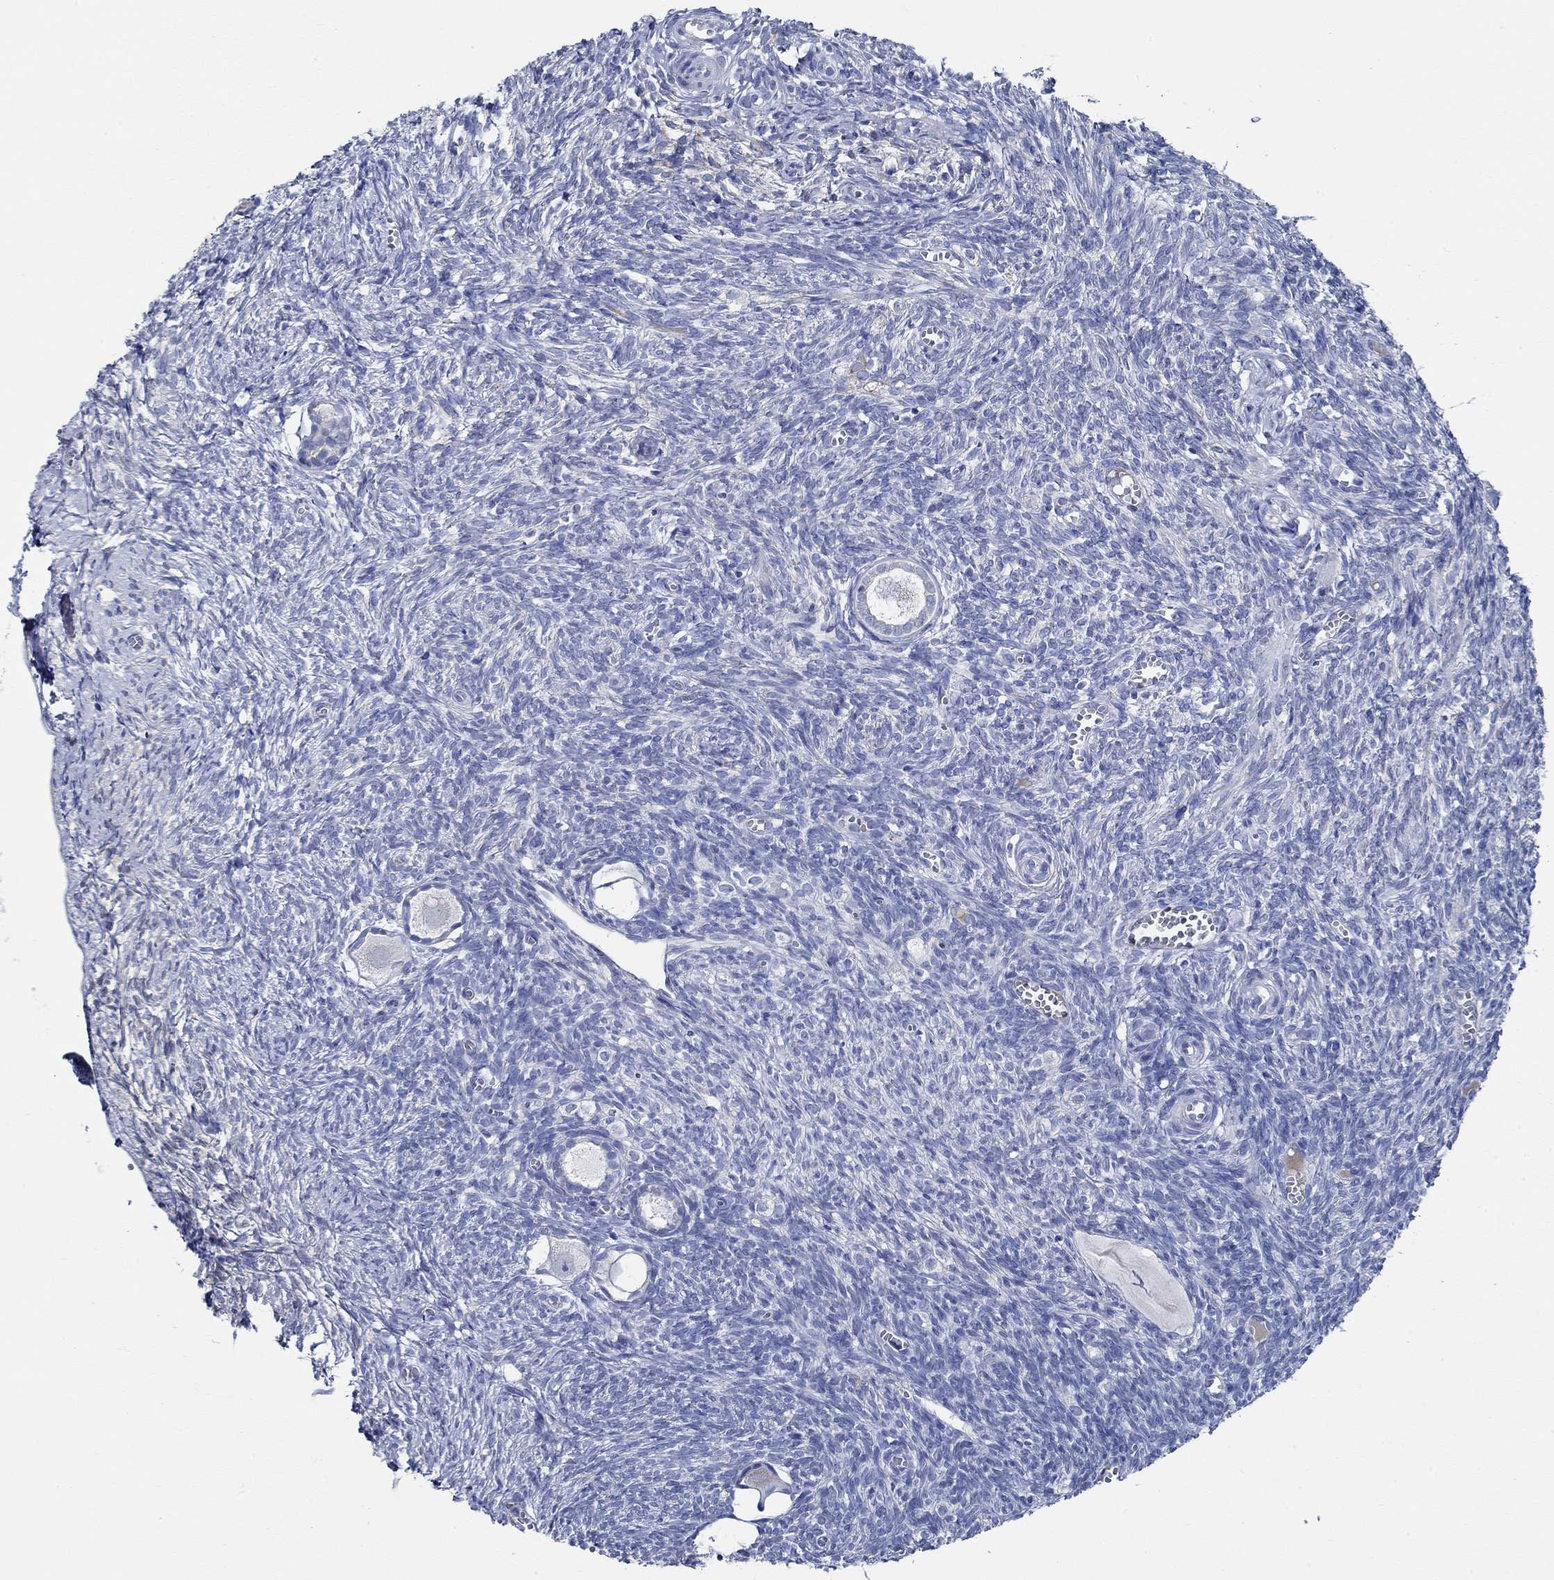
{"staining": {"intensity": "negative", "quantity": "none", "location": "none"}, "tissue": "ovary", "cell_type": "Follicle cells", "image_type": "normal", "snomed": [{"axis": "morphology", "description": "Normal tissue, NOS"}, {"axis": "topography", "description": "Ovary"}], "caption": "High magnification brightfield microscopy of normal ovary stained with DAB (brown) and counterstained with hematoxylin (blue): follicle cells show no significant positivity. Nuclei are stained in blue.", "gene": "HECW2", "patient": {"sex": "female", "age": 43}}